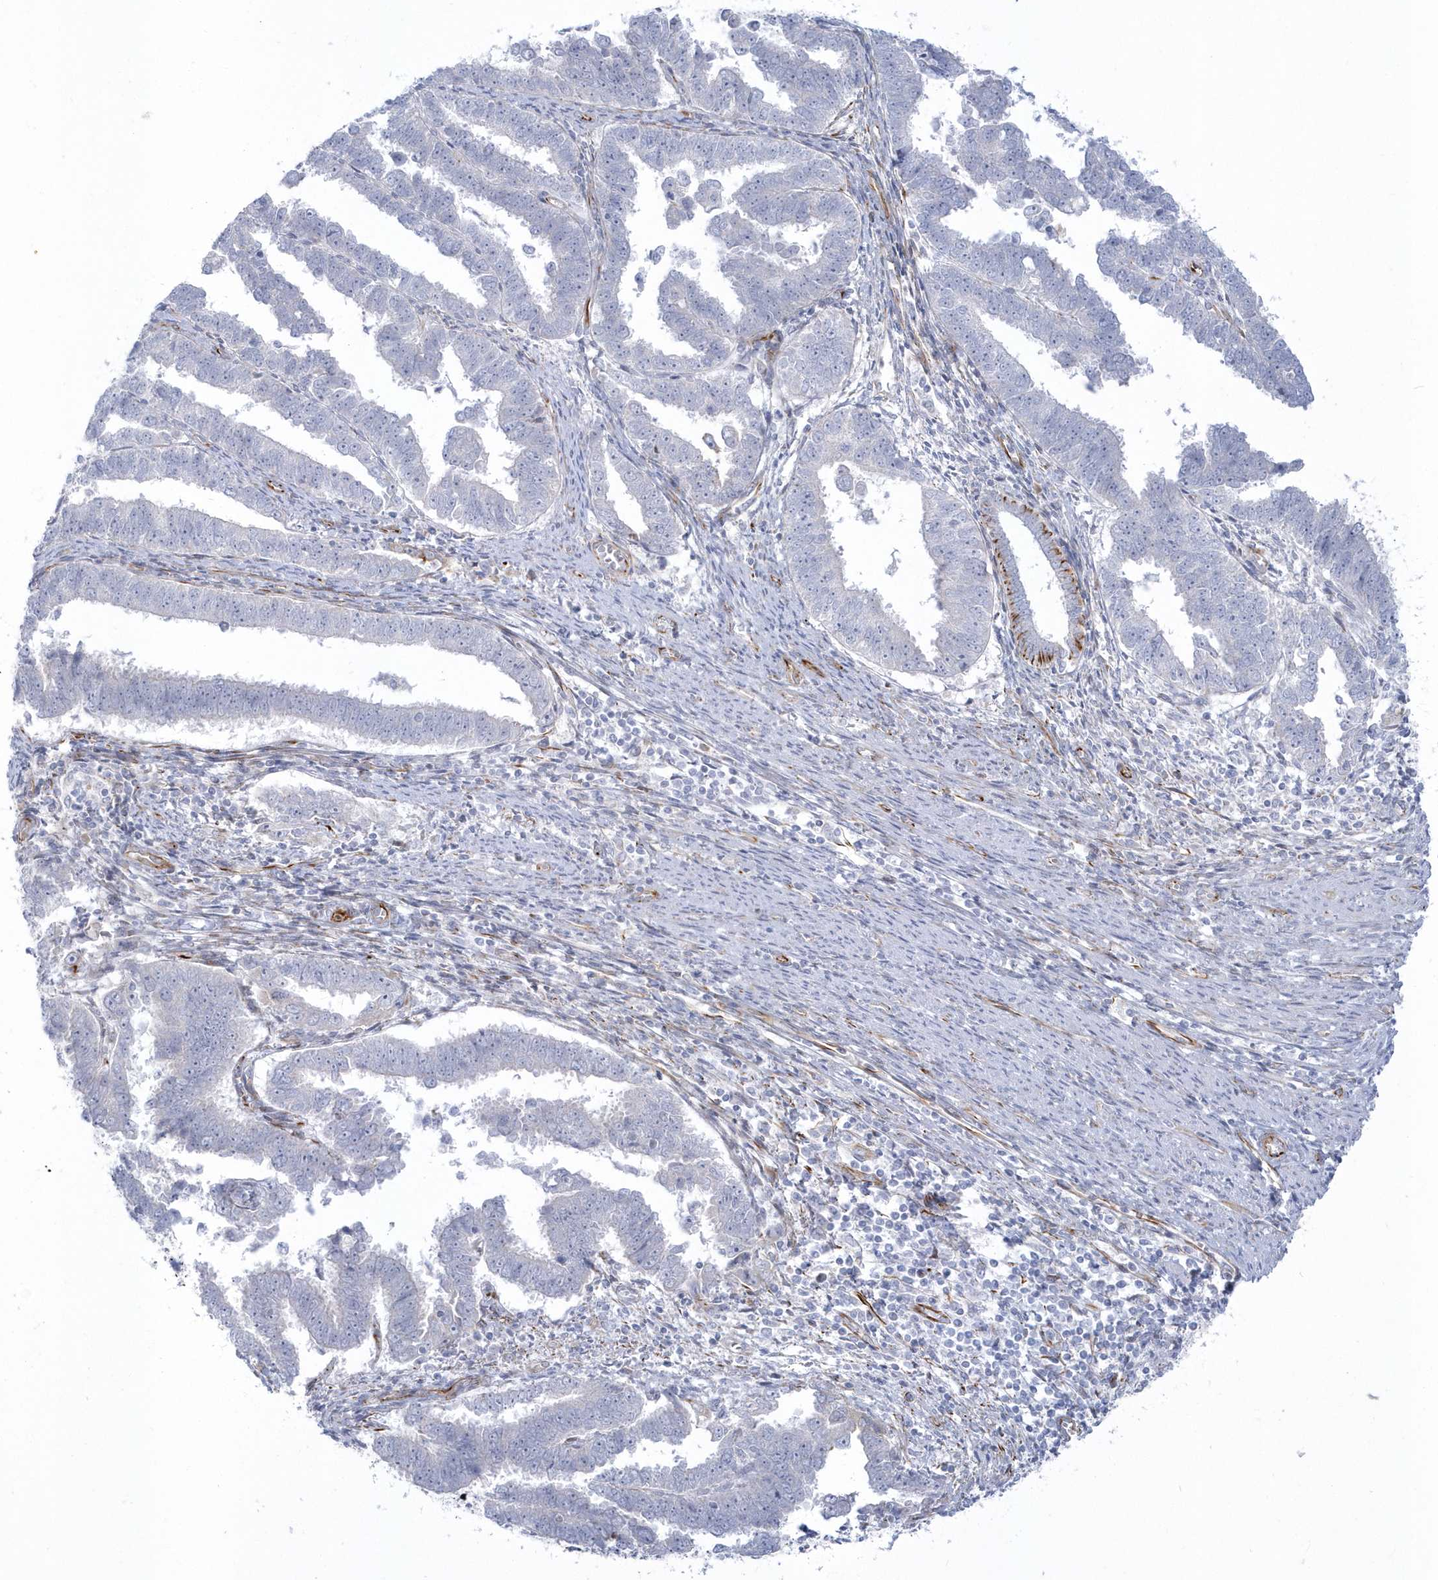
{"staining": {"intensity": "negative", "quantity": "none", "location": "none"}, "tissue": "endometrial cancer", "cell_type": "Tumor cells", "image_type": "cancer", "snomed": [{"axis": "morphology", "description": "Adenocarcinoma, NOS"}, {"axis": "topography", "description": "Endometrium"}], "caption": "Tumor cells are negative for brown protein staining in adenocarcinoma (endometrial). (Stains: DAB (3,3'-diaminobenzidine) immunohistochemistry (IHC) with hematoxylin counter stain, Microscopy: brightfield microscopy at high magnification).", "gene": "PPIL6", "patient": {"sex": "female", "age": 75}}